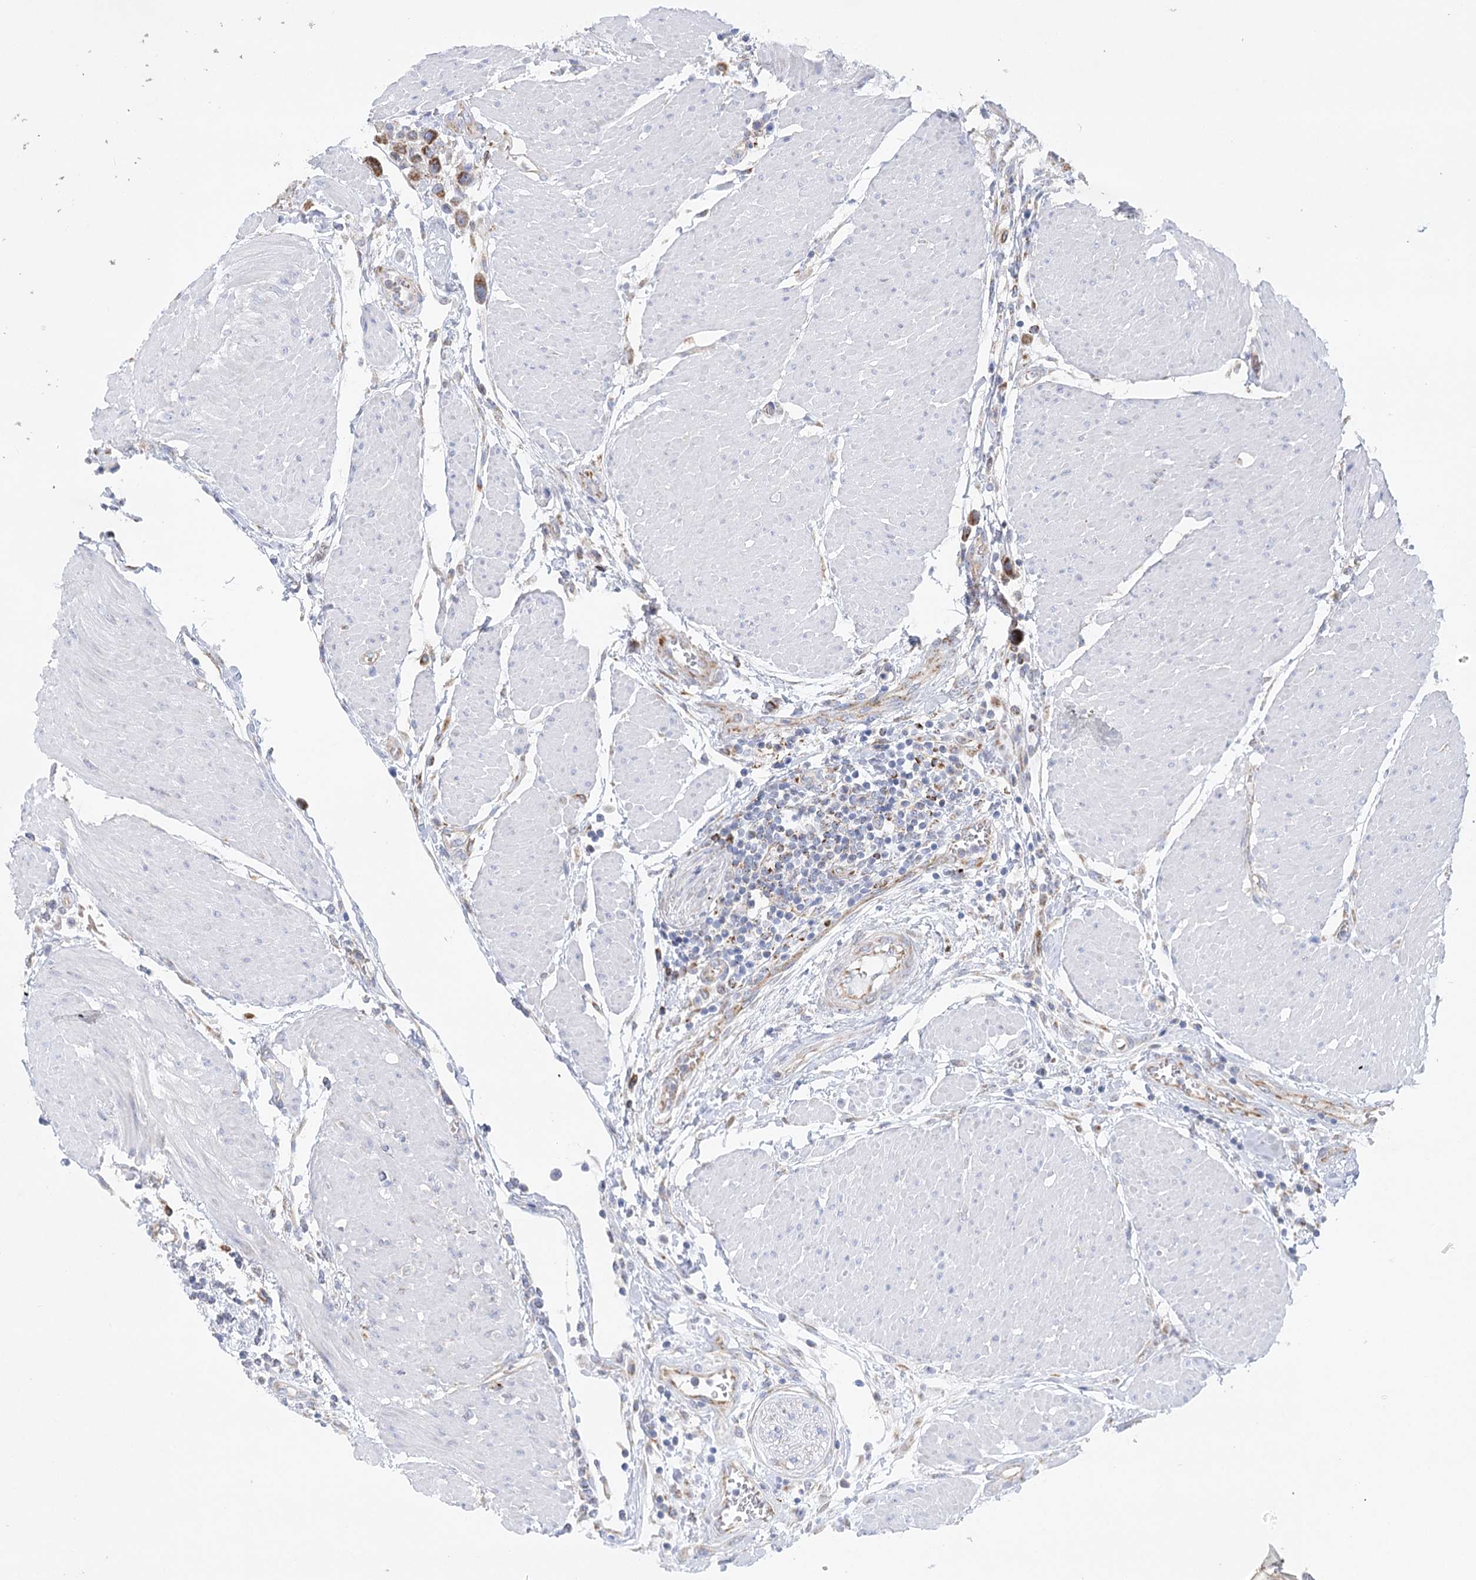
{"staining": {"intensity": "strong", "quantity": "<25%", "location": "cytoplasmic/membranous"}, "tissue": "urothelial cancer", "cell_type": "Tumor cells", "image_type": "cancer", "snomed": [{"axis": "morphology", "description": "Urothelial carcinoma, High grade"}, {"axis": "topography", "description": "Urinary bladder"}], "caption": "The micrograph displays a brown stain indicating the presence of a protein in the cytoplasmic/membranous of tumor cells in urothelial carcinoma (high-grade).", "gene": "DHTKD1", "patient": {"sex": "male", "age": 50}}